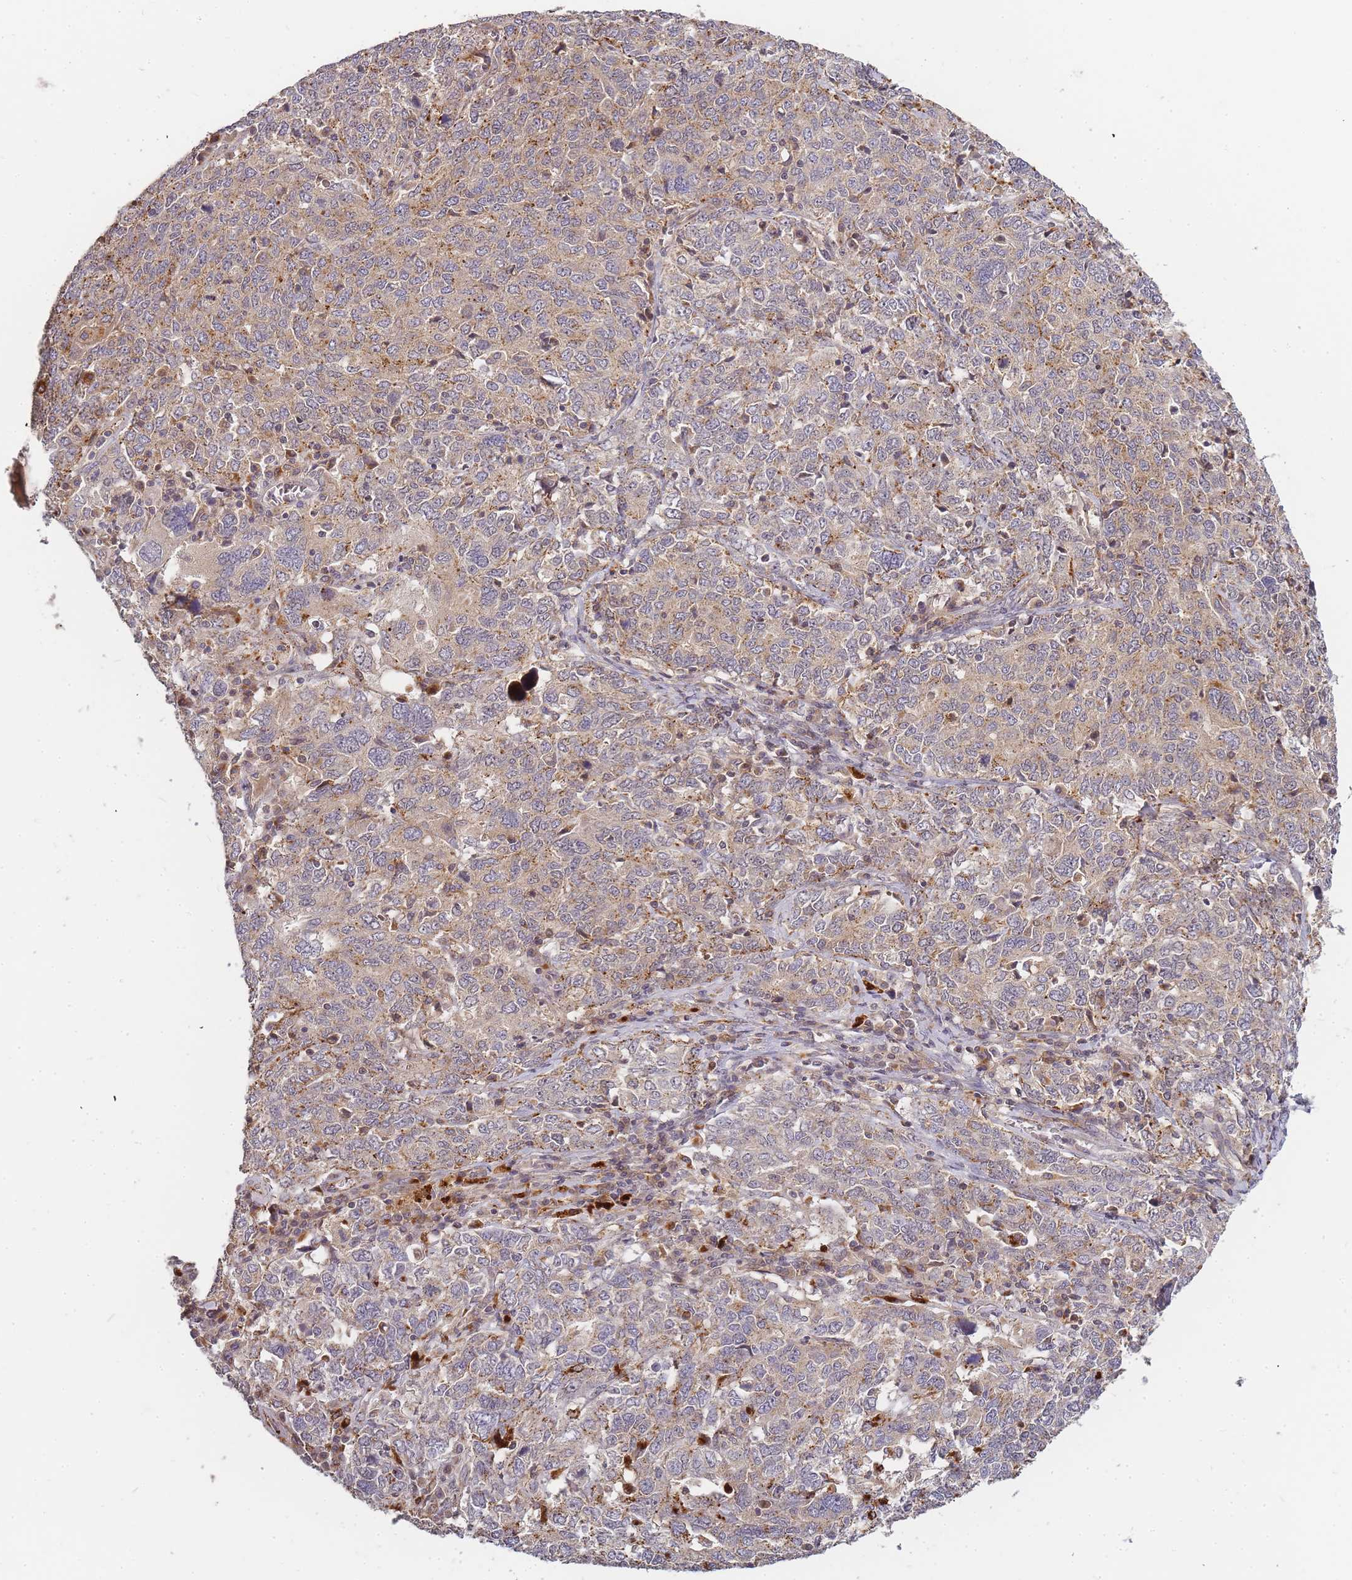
{"staining": {"intensity": "weak", "quantity": ">75%", "location": "cytoplasmic/membranous"}, "tissue": "ovarian cancer", "cell_type": "Tumor cells", "image_type": "cancer", "snomed": [{"axis": "morphology", "description": "Carcinoma, endometroid"}, {"axis": "topography", "description": "Ovary"}], "caption": "Immunohistochemistry (IHC) (DAB) staining of ovarian cancer displays weak cytoplasmic/membranous protein expression in about >75% of tumor cells.", "gene": "ATG5", "patient": {"sex": "female", "age": 62}}